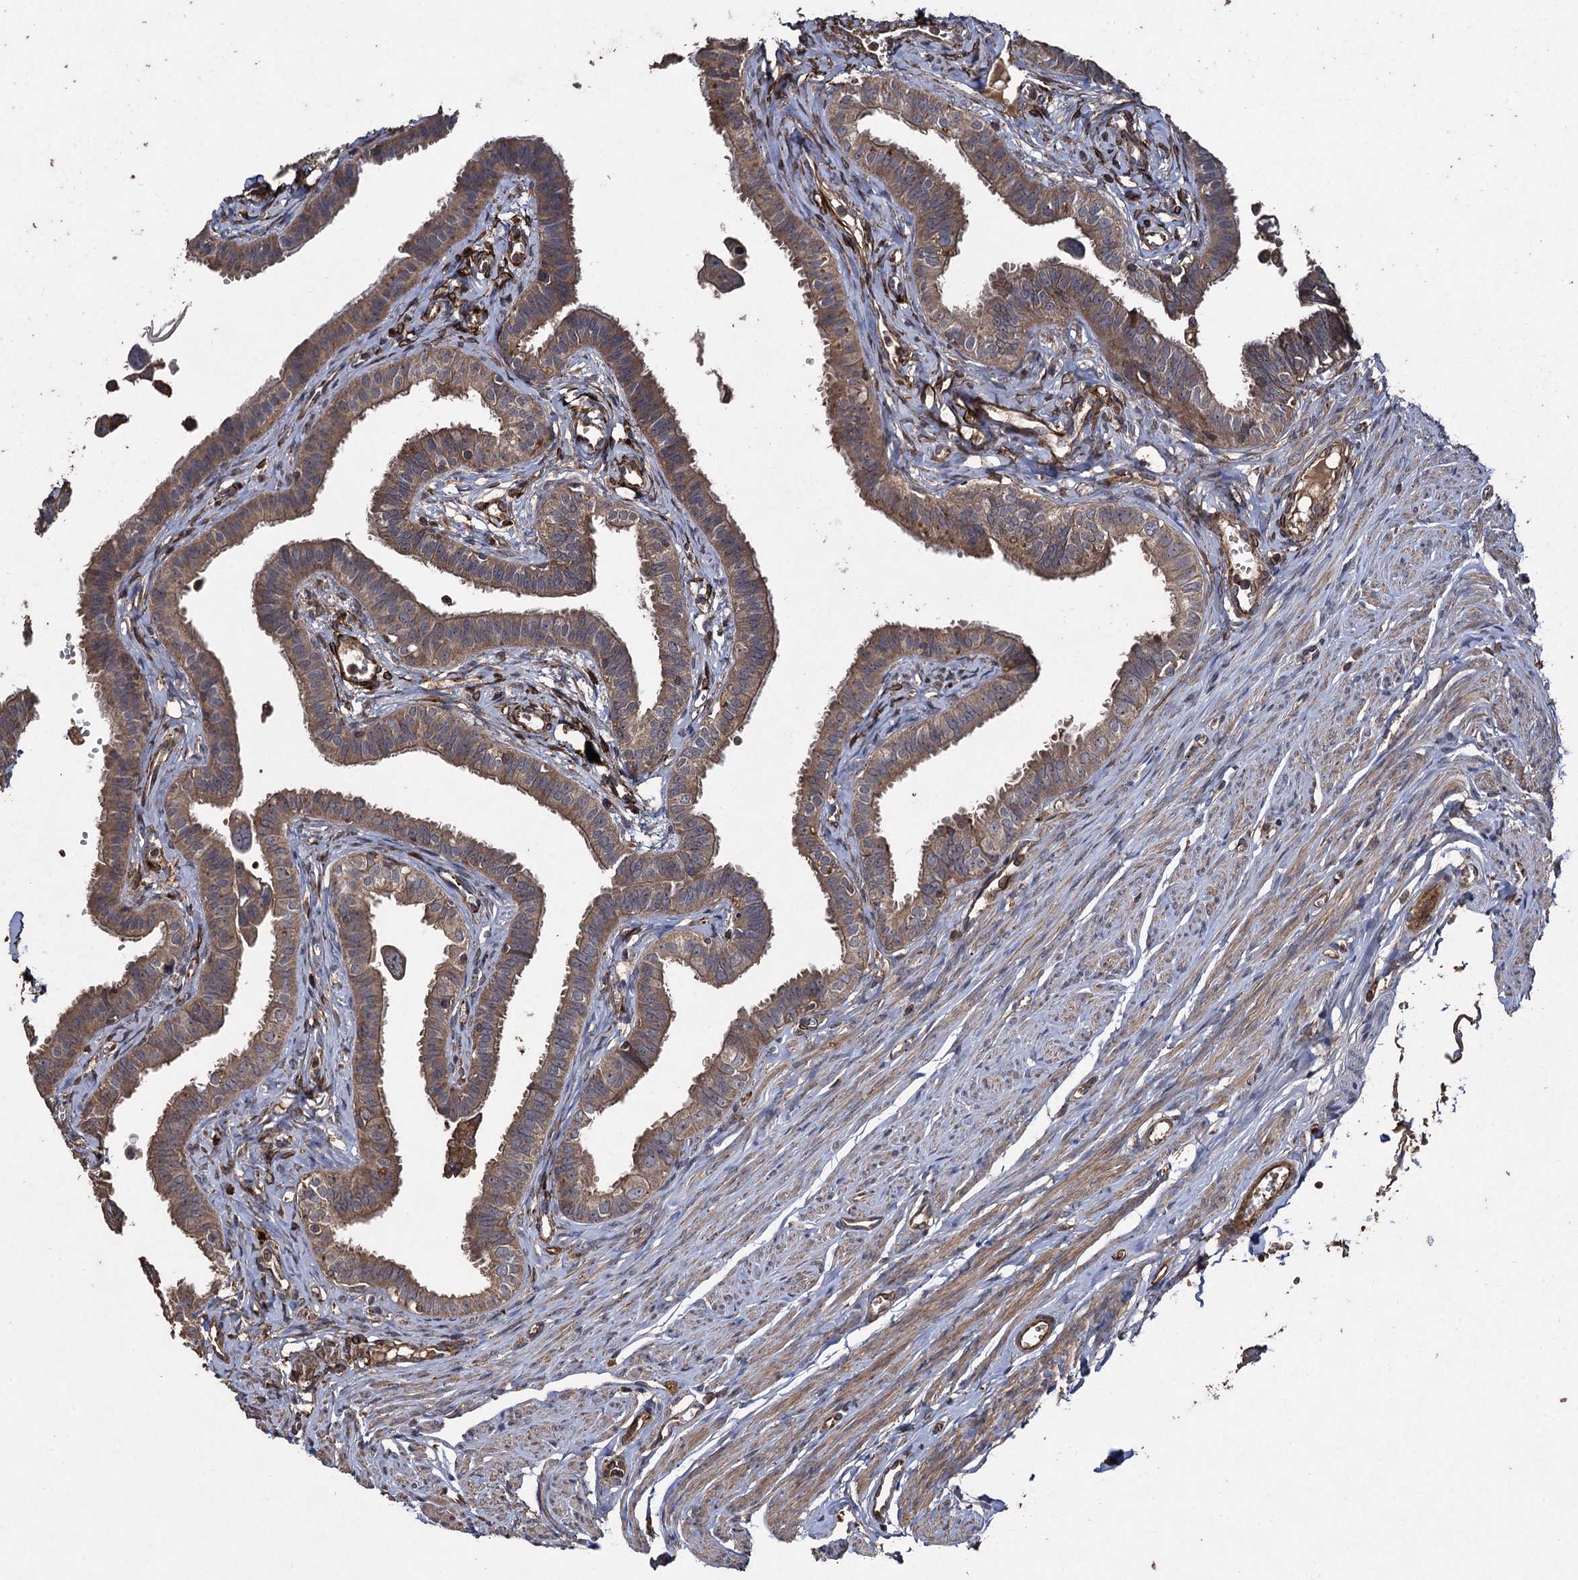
{"staining": {"intensity": "moderate", "quantity": ">75%", "location": "cytoplasmic/membranous"}, "tissue": "fallopian tube", "cell_type": "Glandular cells", "image_type": "normal", "snomed": [{"axis": "morphology", "description": "Normal tissue, NOS"}, {"axis": "morphology", "description": "Carcinoma, NOS"}, {"axis": "topography", "description": "Fallopian tube"}, {"axis": "topography", "description": "Ovary"}], "caption": "IHC (DAB) staining of unremarkable human fallopian tube demonstrates moderate cytoplasmic/membranous protein positivity in about >75% of glandular cells. (DAB IHC with brightfield microscopy, high magnification).", "gene": "TXNDC11", "patient": {"sex": "female", "age": 59}}